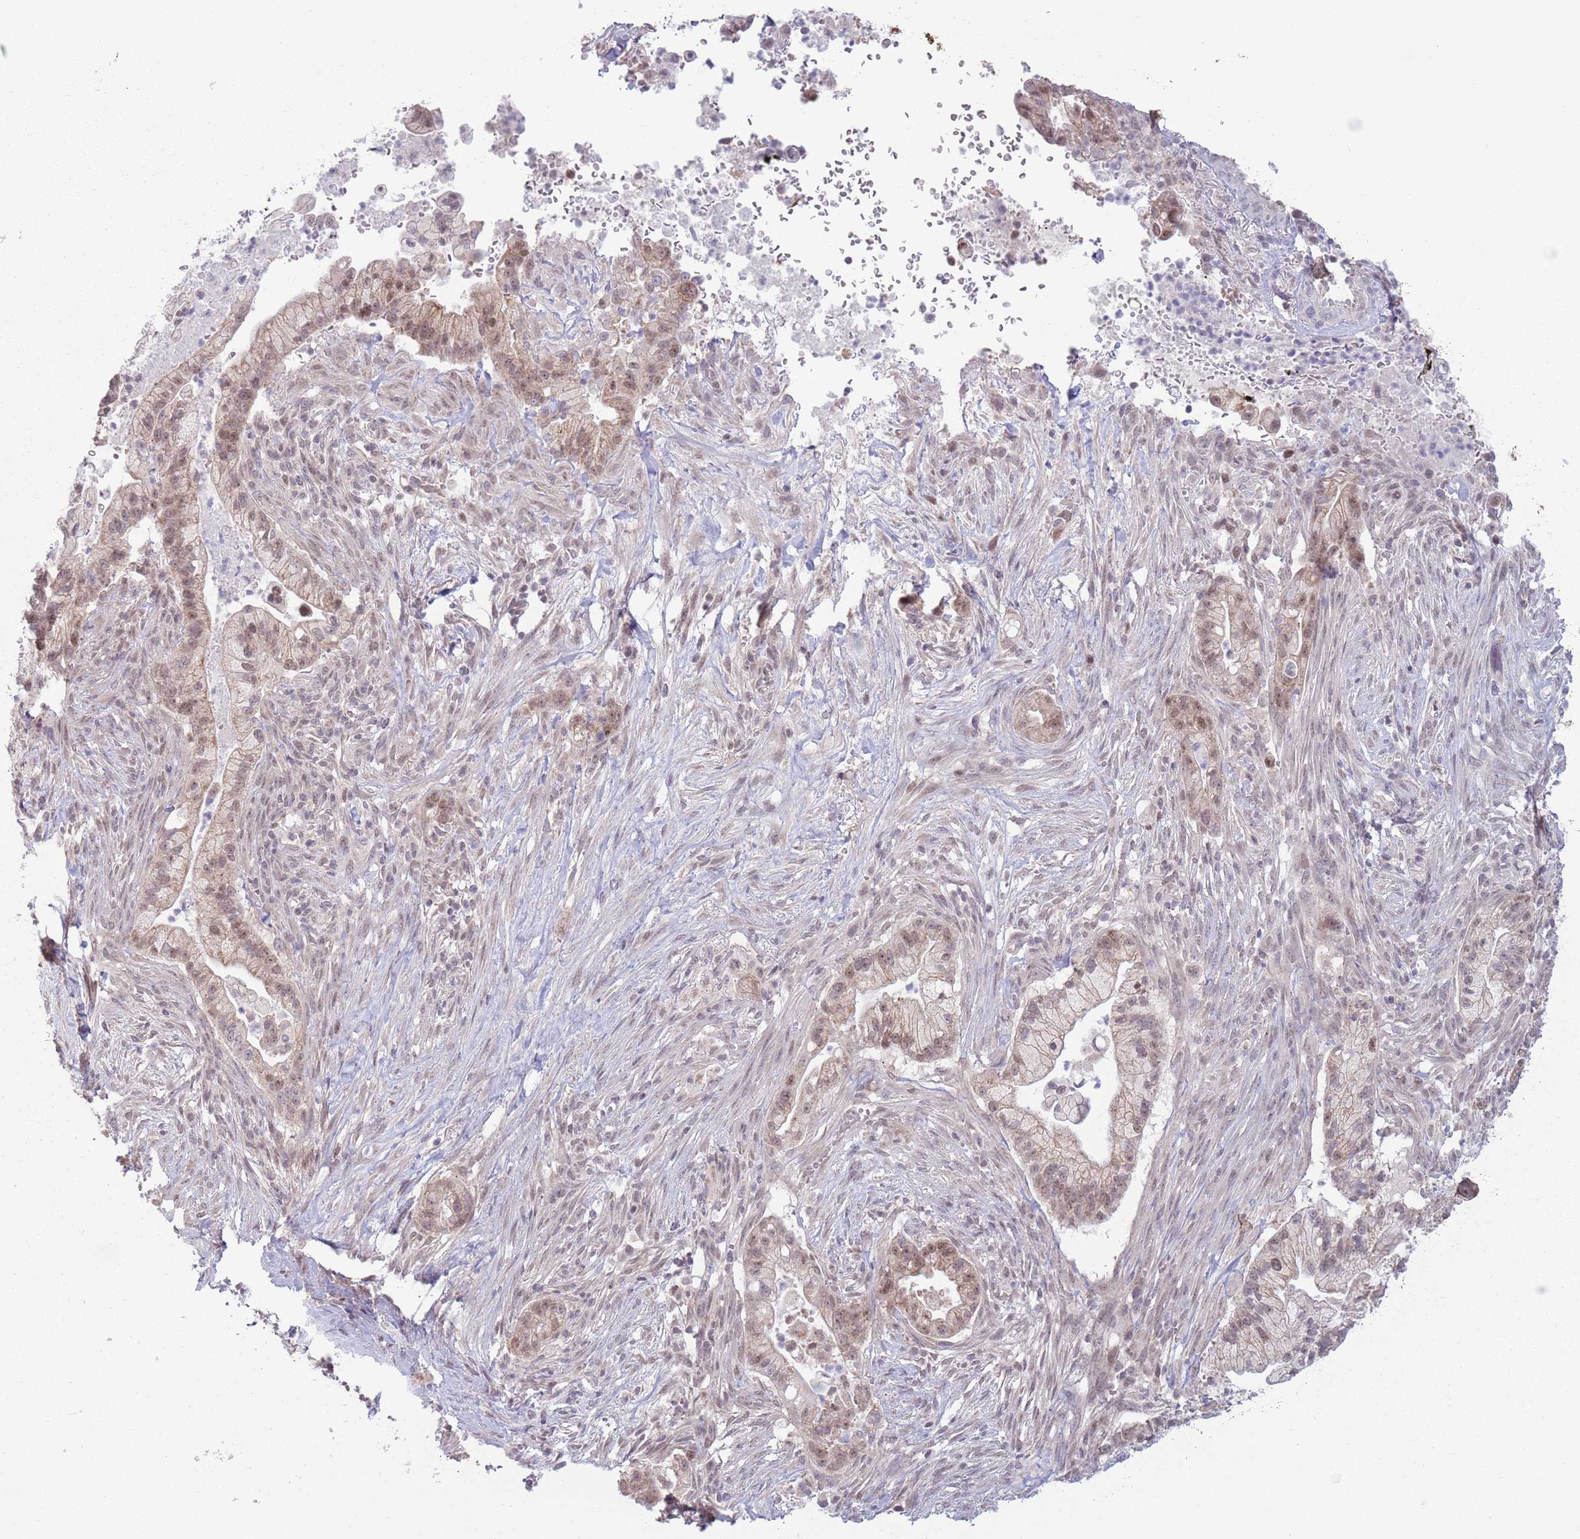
{"staining": {"intensity": "moderate", "quantity": "25%-75%", "location": "nuclear"}, "tissue": "pancreatic cancer", "cell_type": "Tumor cells", "image_type": "cancer", "snomed": [{"axis": "morphology", "description": "Adenocarcinoma, NOS"}, {"axis": "topography", "description": "Pancreas"}], "caption": "This is a micrograph of immunohistochemistry staining of pancreatic adenocarcinoma, which shows moderate staining in the nuclear of tumor cells.", "gene": "MRPL34", "patient": {"sex": "male", "age": 44}}